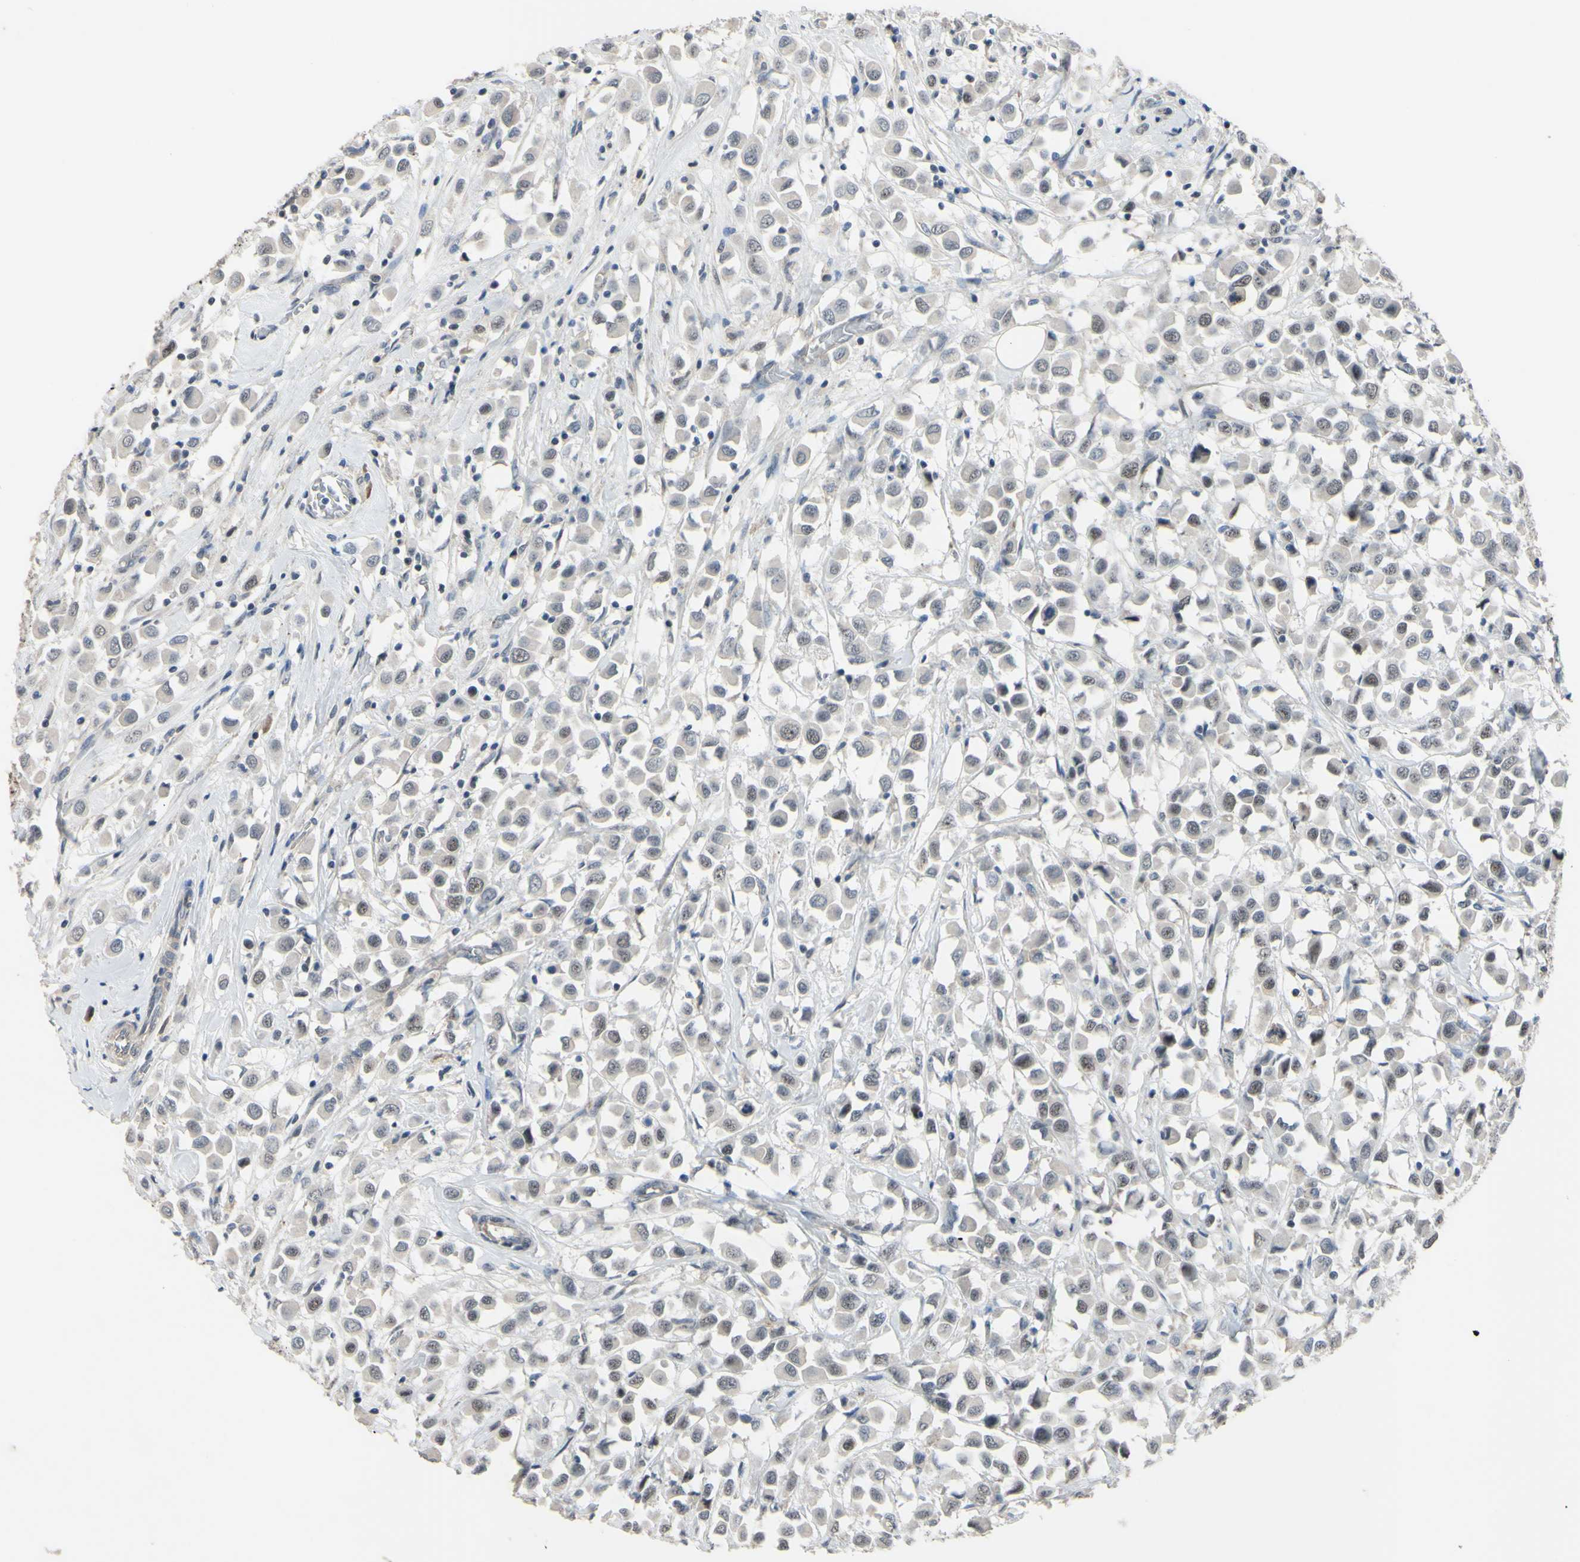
{"staining": {"intensity": "weak", "quantity": "<25%", "location": "nuclear"}, "tissue": "breast cancer", "cell_type": "Tumor cells", "image_type": "cancer", "snomed": [{"axis": "morphology", "description": "Duct carcinoma"}, {"axis": "topography", "description": "Breast"}], "caption": "DAB immunohistochemical staining of intraductal carcinoma (breast) reveals no significant positivity in tumor cells.", "gene": "LHX9", "patient": {"sex": "female", "age": 61}}